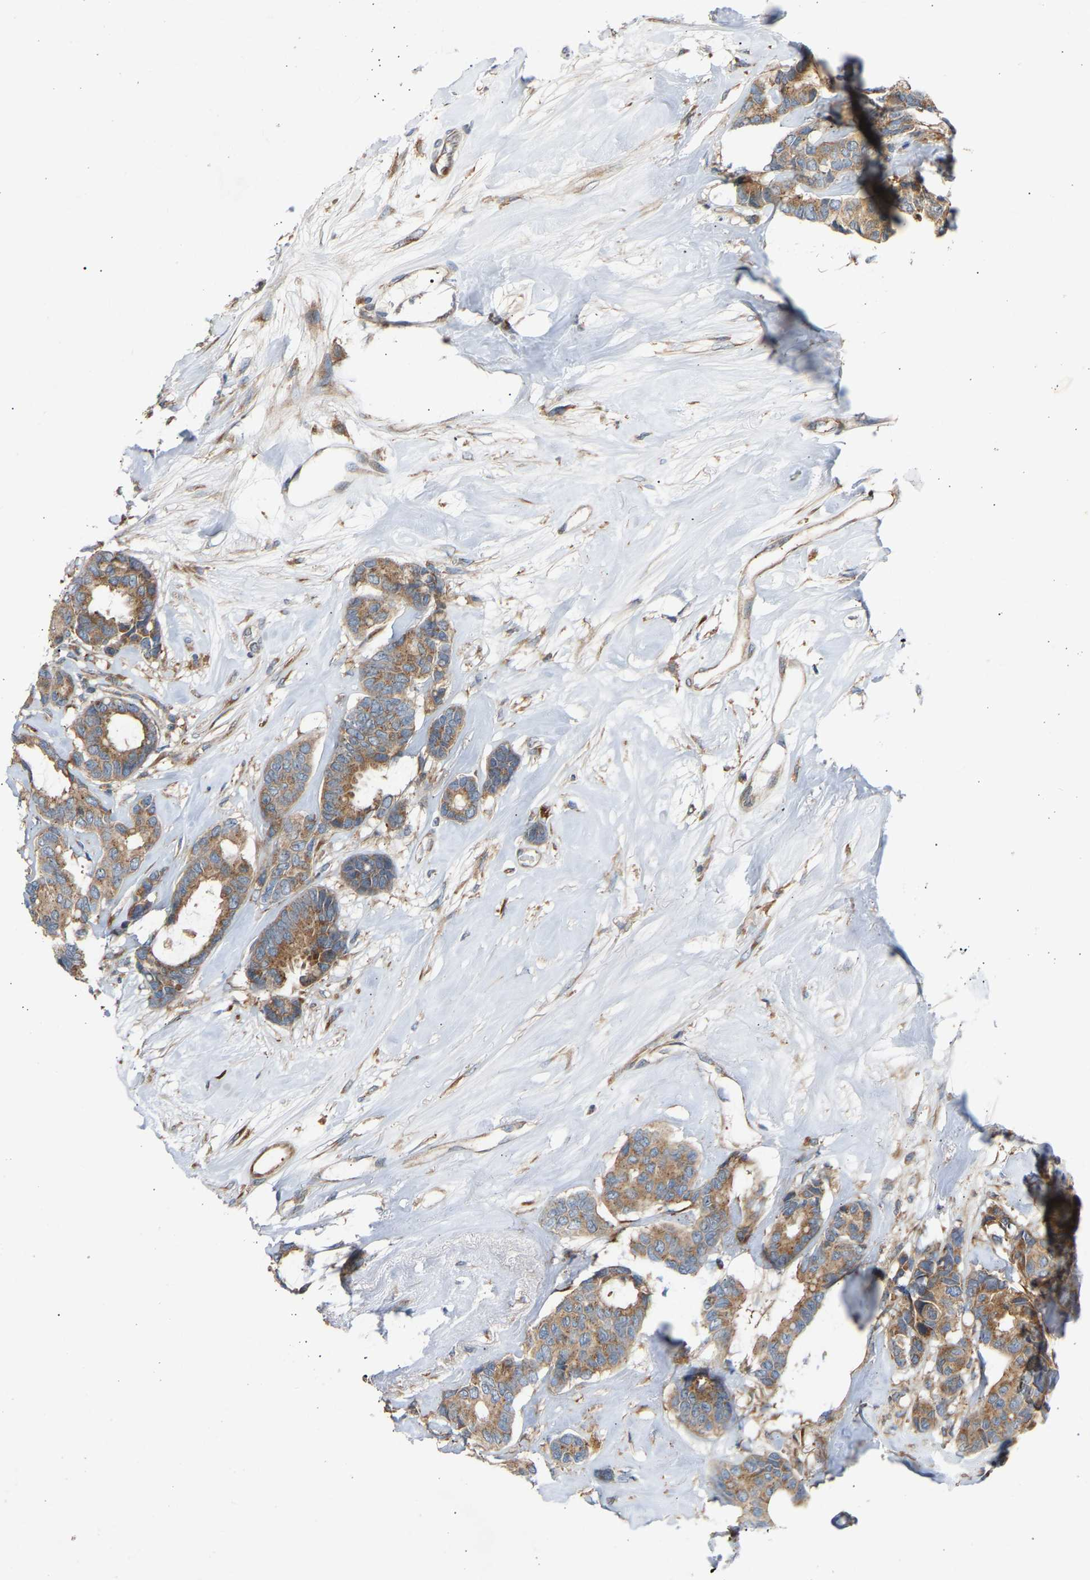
{"staining": {"intensity": "moderate", "quantity": ">75%", "location": "cytoplasmic/membranous"}, "tissue": "breast cancer", "cell_type": "Tumor cells", "image_type": "cancer", "snomed": [{"axis": "morphology", "description": "Duct carcinoma"}, {"axis": "topography", "description": "Breast"}], "caption": "Human infiltrating ductal carcinoma (breast) stained with a brown dye exhibits moderate cytoplasmic/membranous positive positivity in about >75% of tumor cells.", "gene": "GCN1", "patient": {"sex": "female", "age": 87}}